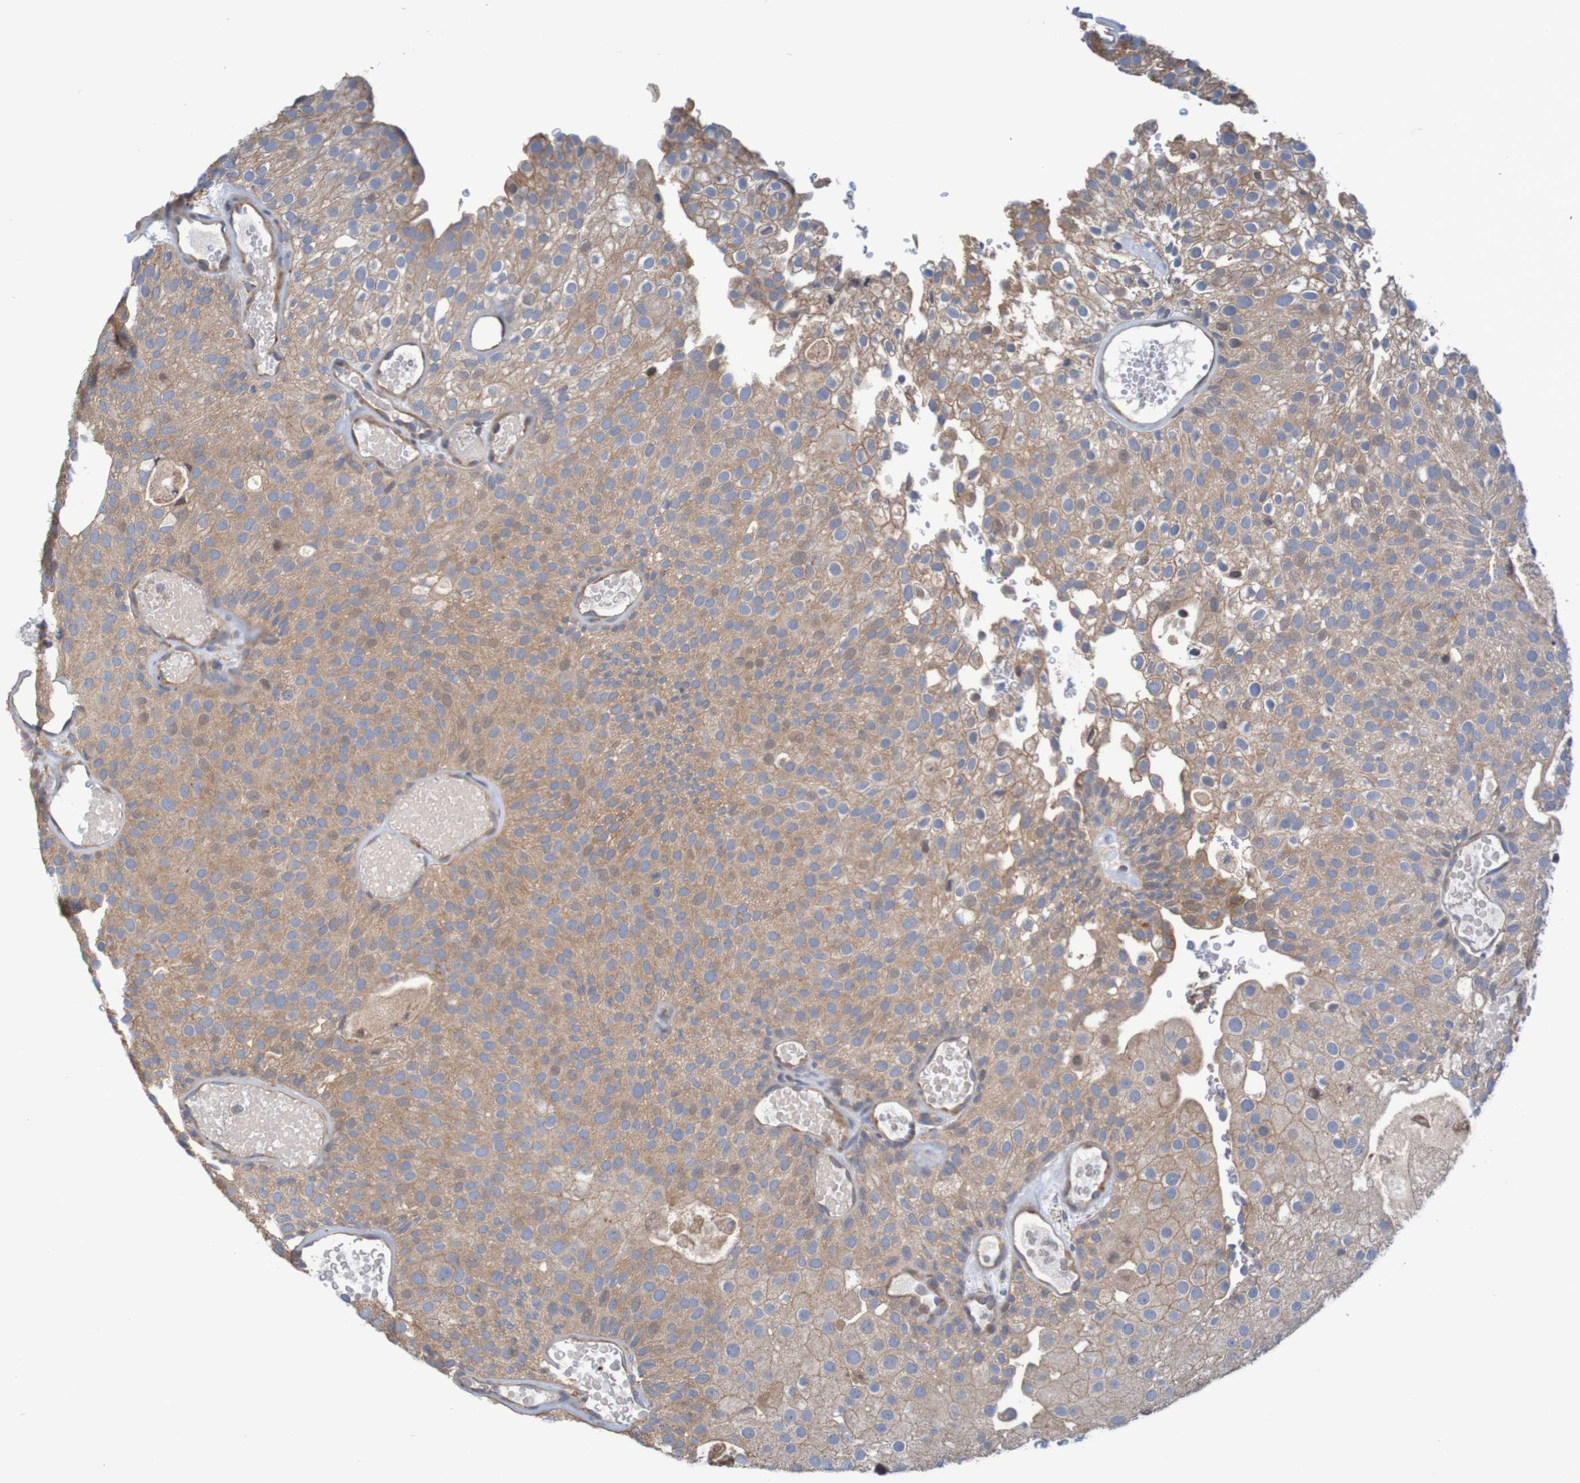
{"staining": {"intensity": "moderate", "quantity": ">75%", "location": "cytoplasmic/membranous"}, "tissue": "urothelial cancer", "cell_type": "Tumor cells", "image_type": "cancer", "snomed": [{"axis": "morphology", "description": "Urothelial carcinoma, Low grade"}, {"axis": "topography", "description": "Urinary bladder"}], "caption": "DAB (3,3'-diaminobenzidine) immunohistochemical staining of urothelial carcinoma (low-grade) reveals moderate cytoplasmic/membranous protein expression in about >75% of tumor cells.", "gene": "CLDN18", "patient": {"sex": "male", "age": 78}}